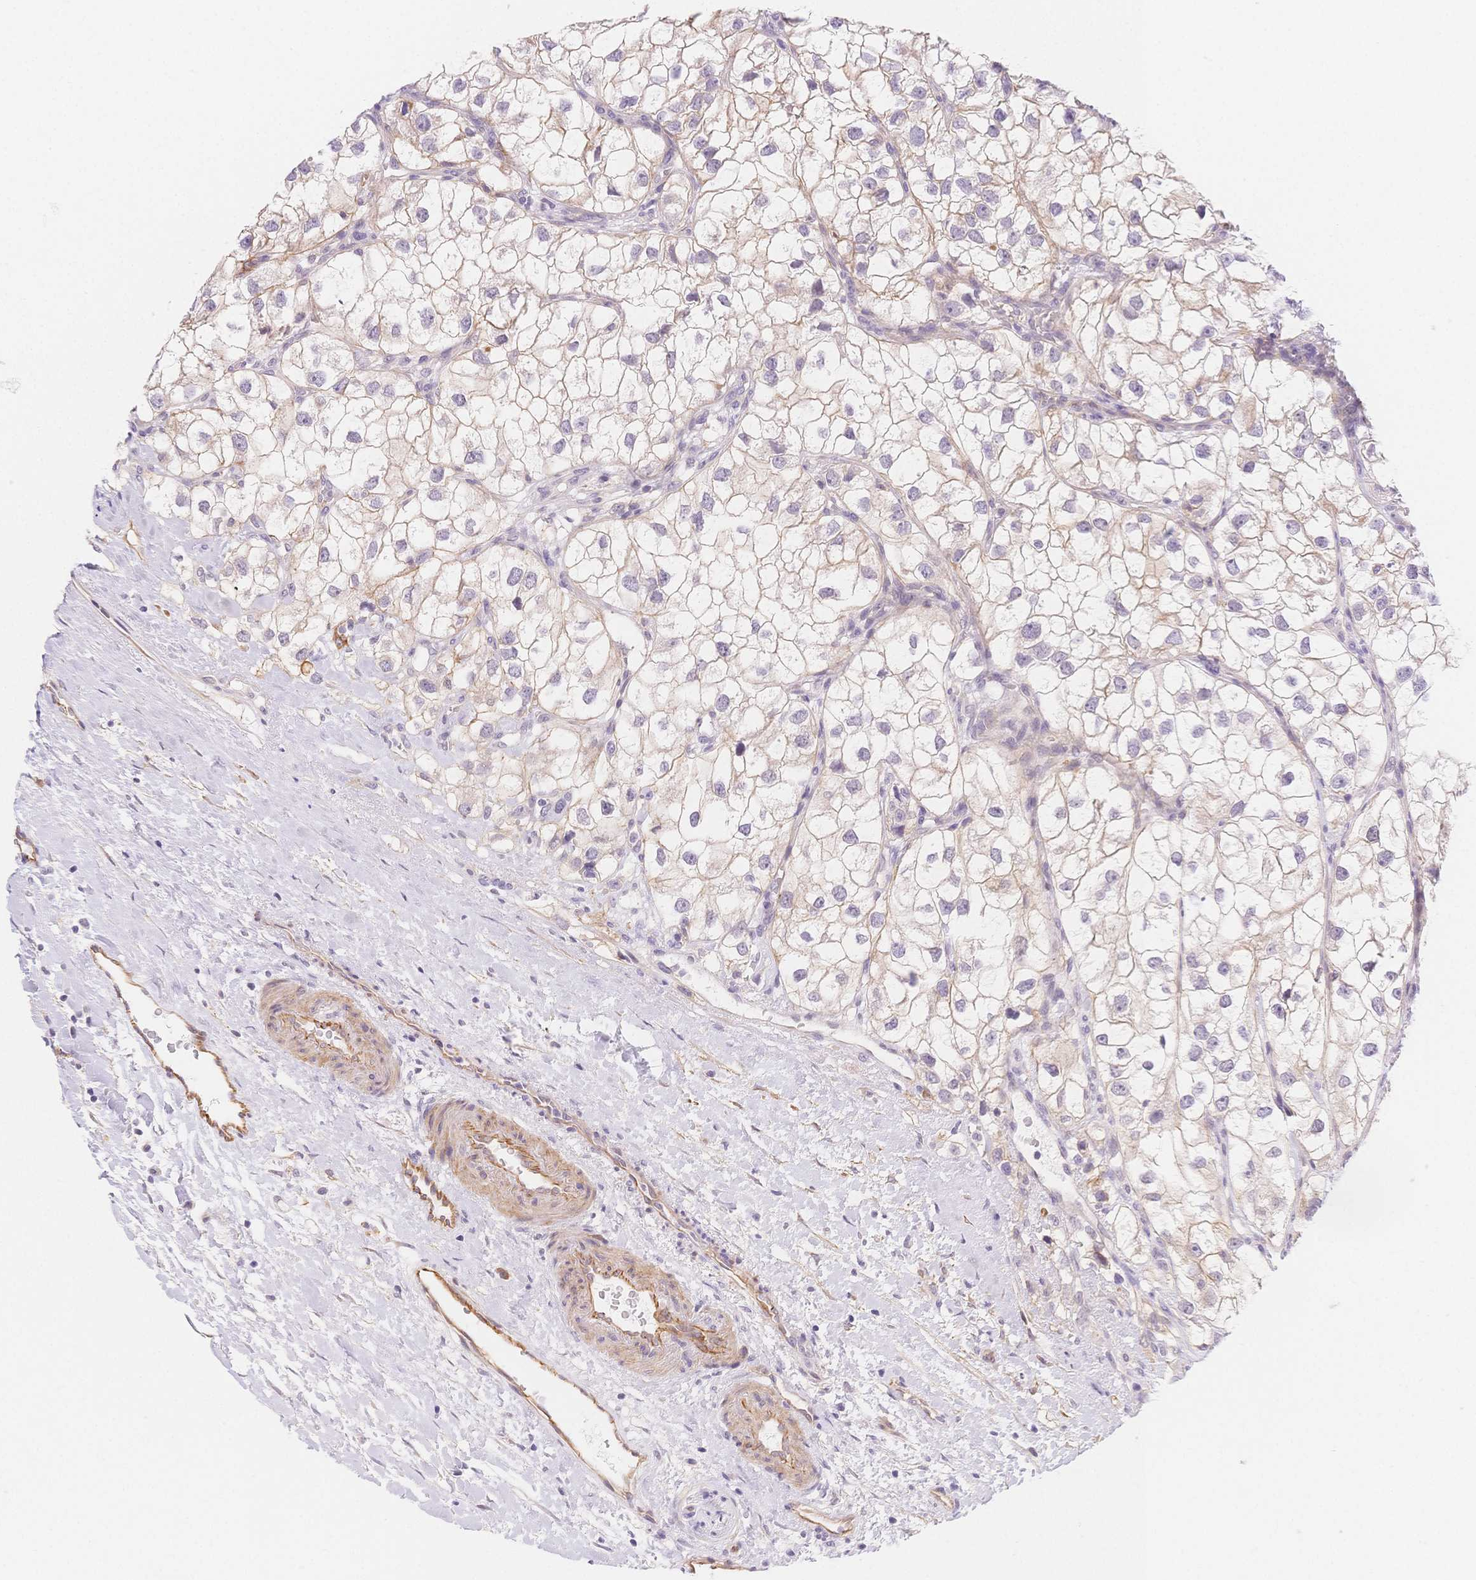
{"staining": {"intensity": "weak", "quantity": "<25%", "location": "cytoplasmic/membranous"}, "tissue": "renal cancer", "cell_type": "Tumor cells", "image_type": "cancer", "snomed": [{"axis": "morphology", "description": "Adenocarcinoma, NOS"}, {"axis": "topography", "description": "Kidney"}], "caption": "Immunohistochemistry of human renal cancer exhibits no positivity in tumor cells.", "gene": "CSN1S1", "patient": {"sex": "male", "age": 59}}